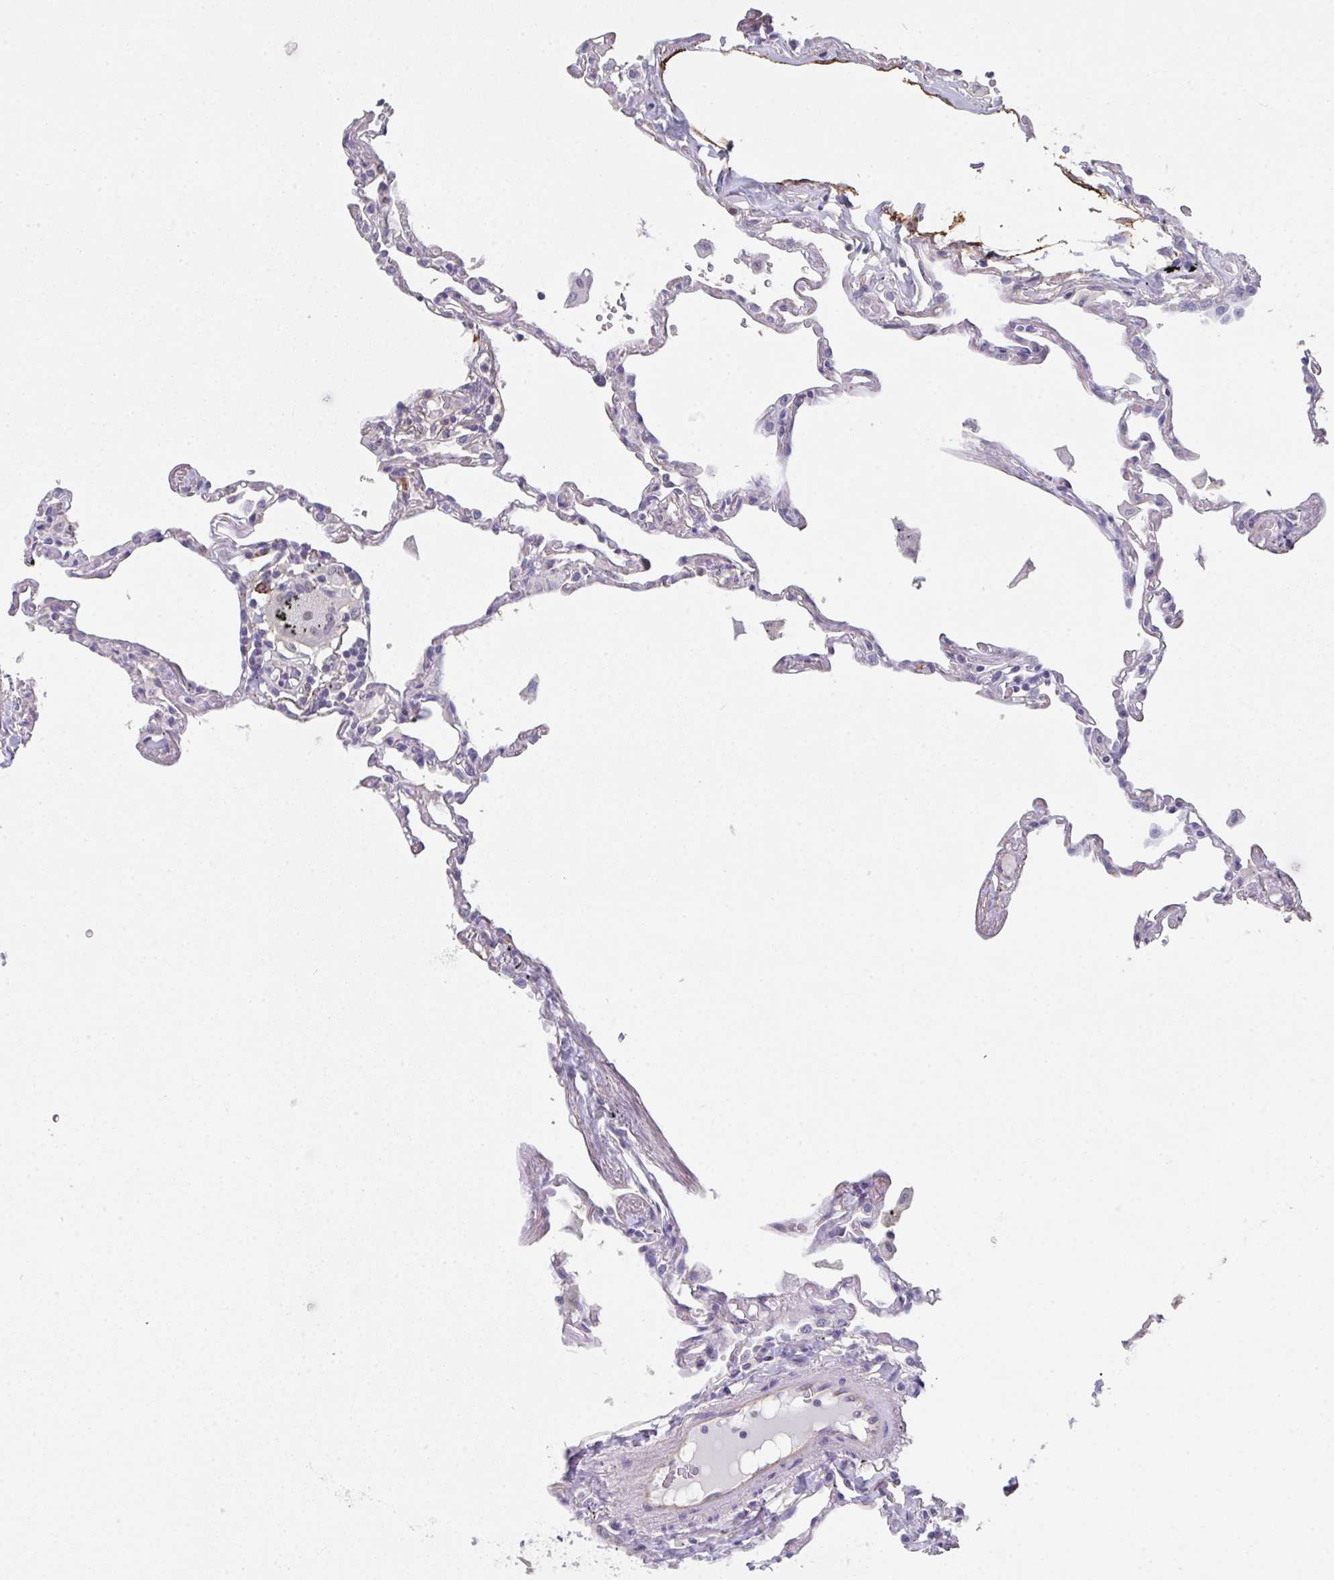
{"staining": {"intensity": "moderate", "quantity": "<25%", "location": "cytoplasmic/membranous"}, "tissue": "lung", "cell_type": "Alveolar cells", "image_type": "normal", "snomed": [{"axis": "morphology", "description": "Normal tissue, NOS"}, {"axis": "topography", "description": "Lung"}], "caption": "This is a histology image of IHC staining of normal lung, which shows moderate staining in the cytoplasmic/membranous of alveolar cells.", "gene": "DBN1", "patient": {"sex": "female", "age": 67}}